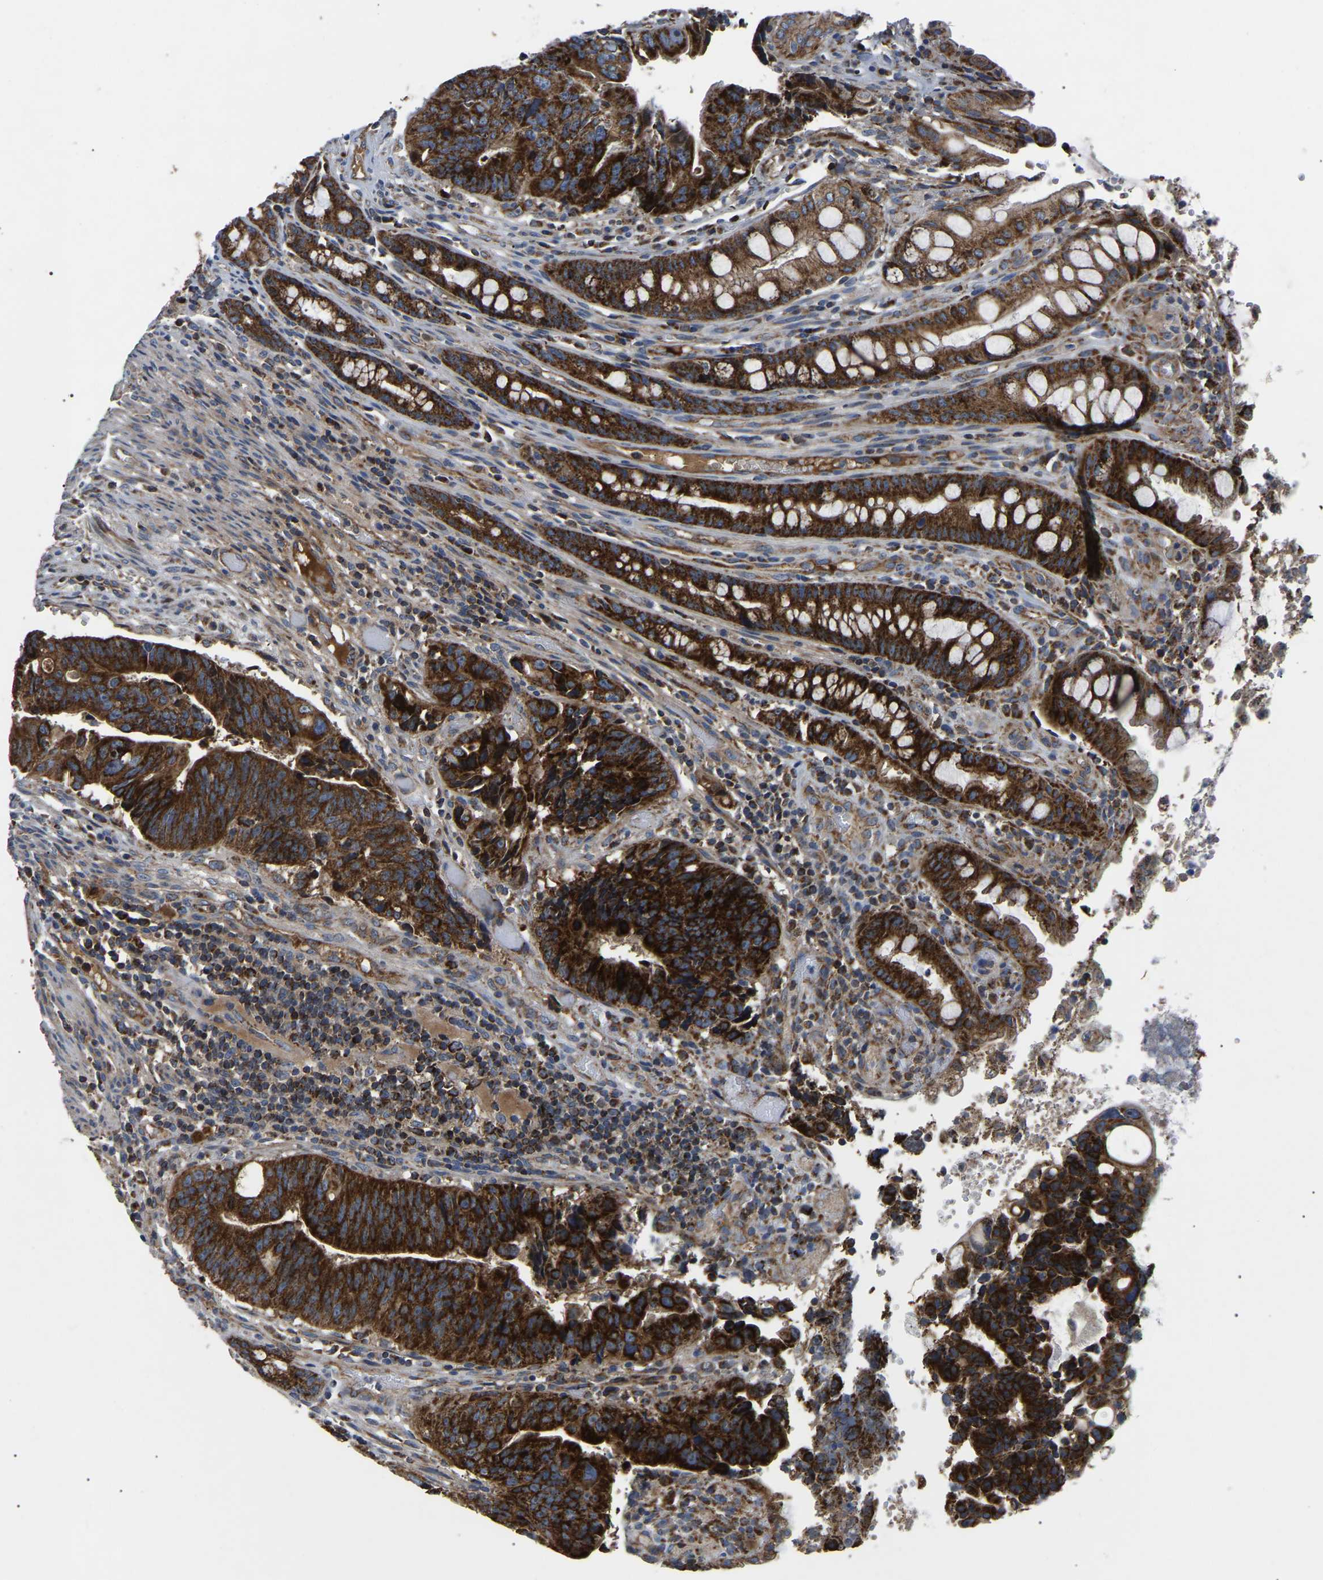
{"staining": {"intensity": "strong", "quantity": ">75%", "location": "cytoplasmic/membranous"}, "tissue": "colorectal cancer", "cell_type": "Tumor cells", "image_type": "cancer", "snomed": [{"axis": "morphology", "description": "Adenocarcinoma, NOS"}, {"axis": "topography", "description": "Colon"}], "caption": "The immunohistochemical stain highlights strong cytoplasmic/membranous expression in tumor cells of colorectal cancer tissue.", "gene": "PPM1E", "patient": {"sex": "female", "age": 57}}